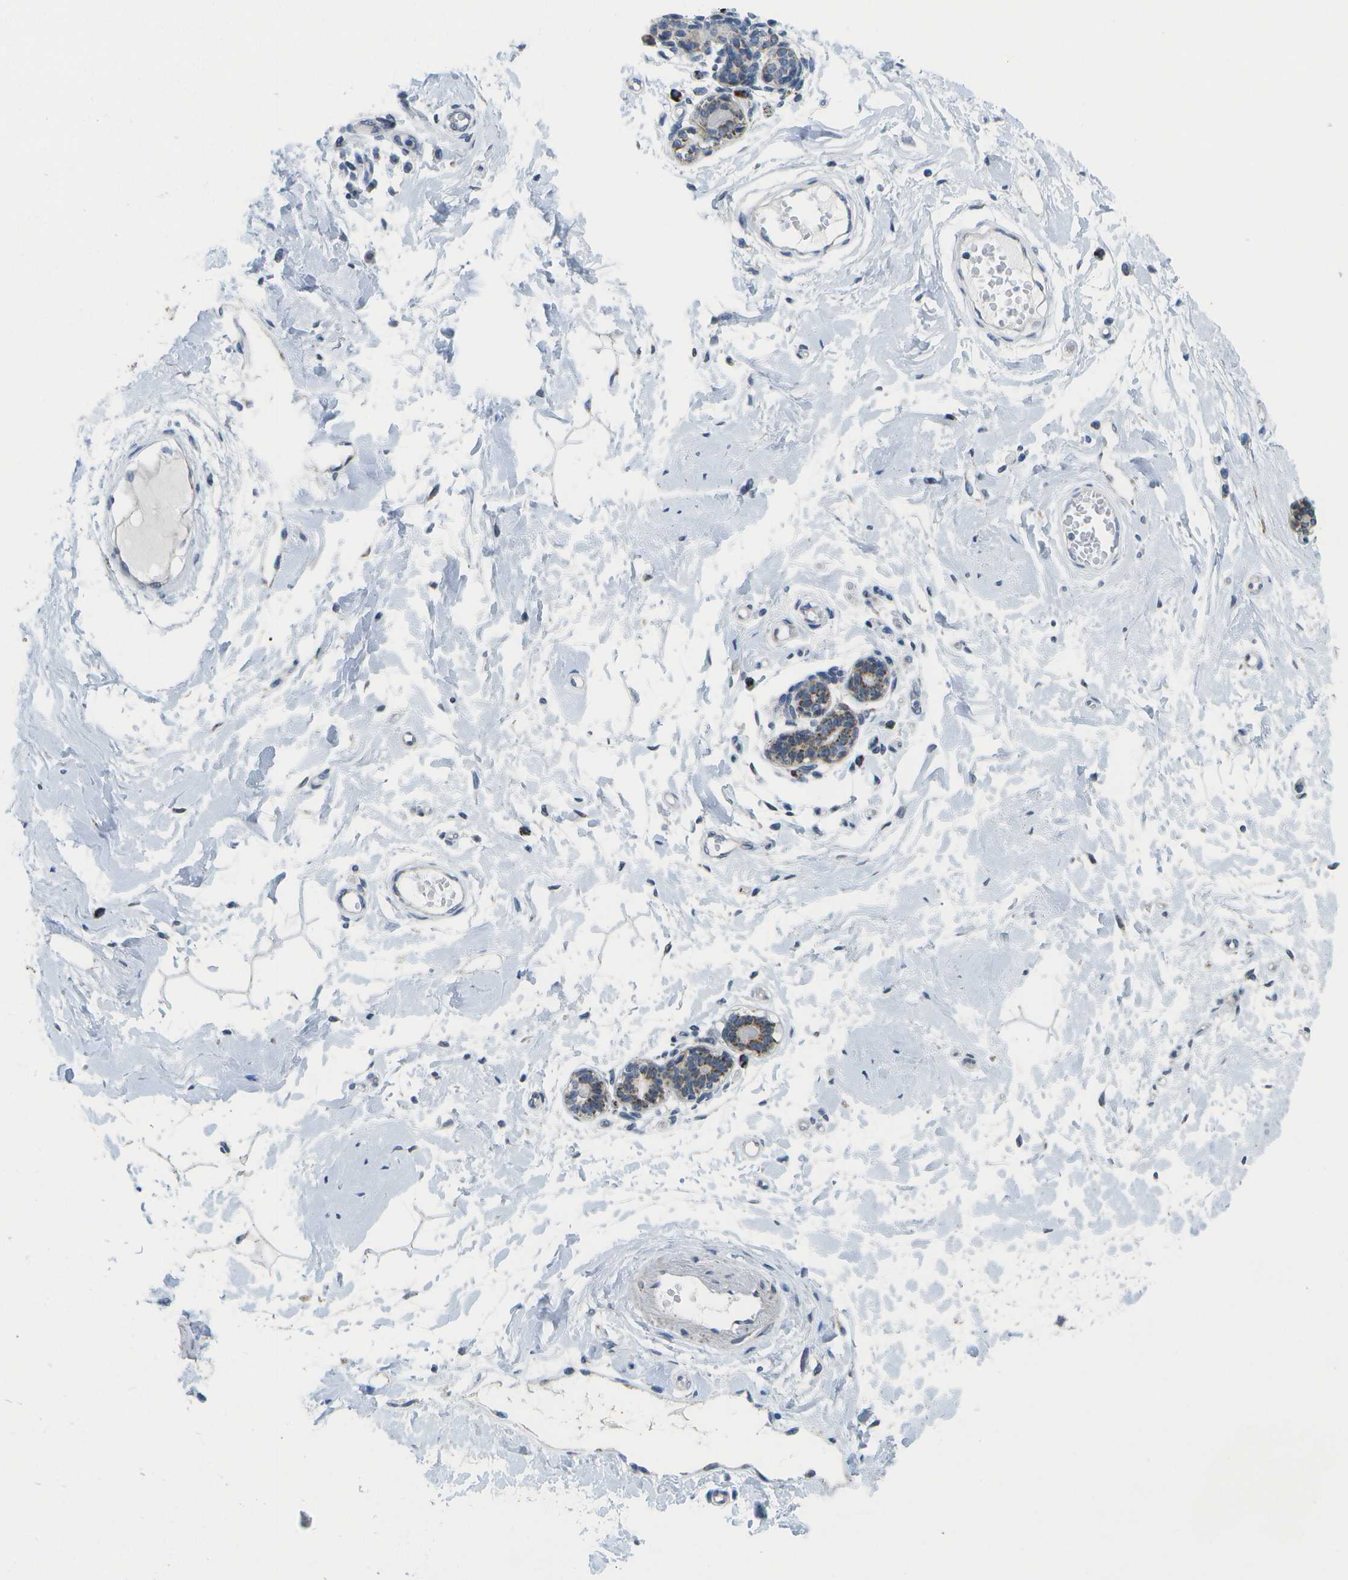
{"staining": {"intensity": "negative", "quantity": "none", "location": "none"}, "tissue": "breast", "cell_type": "Adipocytes", "image_type": "normal", "snomed": [{"axis": "morphology", "description": "Normal tissue, NOS"}, {"axis": "morphology", "description": "Lobular carcinoma"}, {"axis": "topography", "description": "Breast"}], "caption": "There is no significant expression in adipocytes of breast. The staining is performed using DAB brown chromogen with nuclei counter-stained in using hematoxylin.", "gene": "TMEM223", "patient": {"sex": "female", "age": 59}}